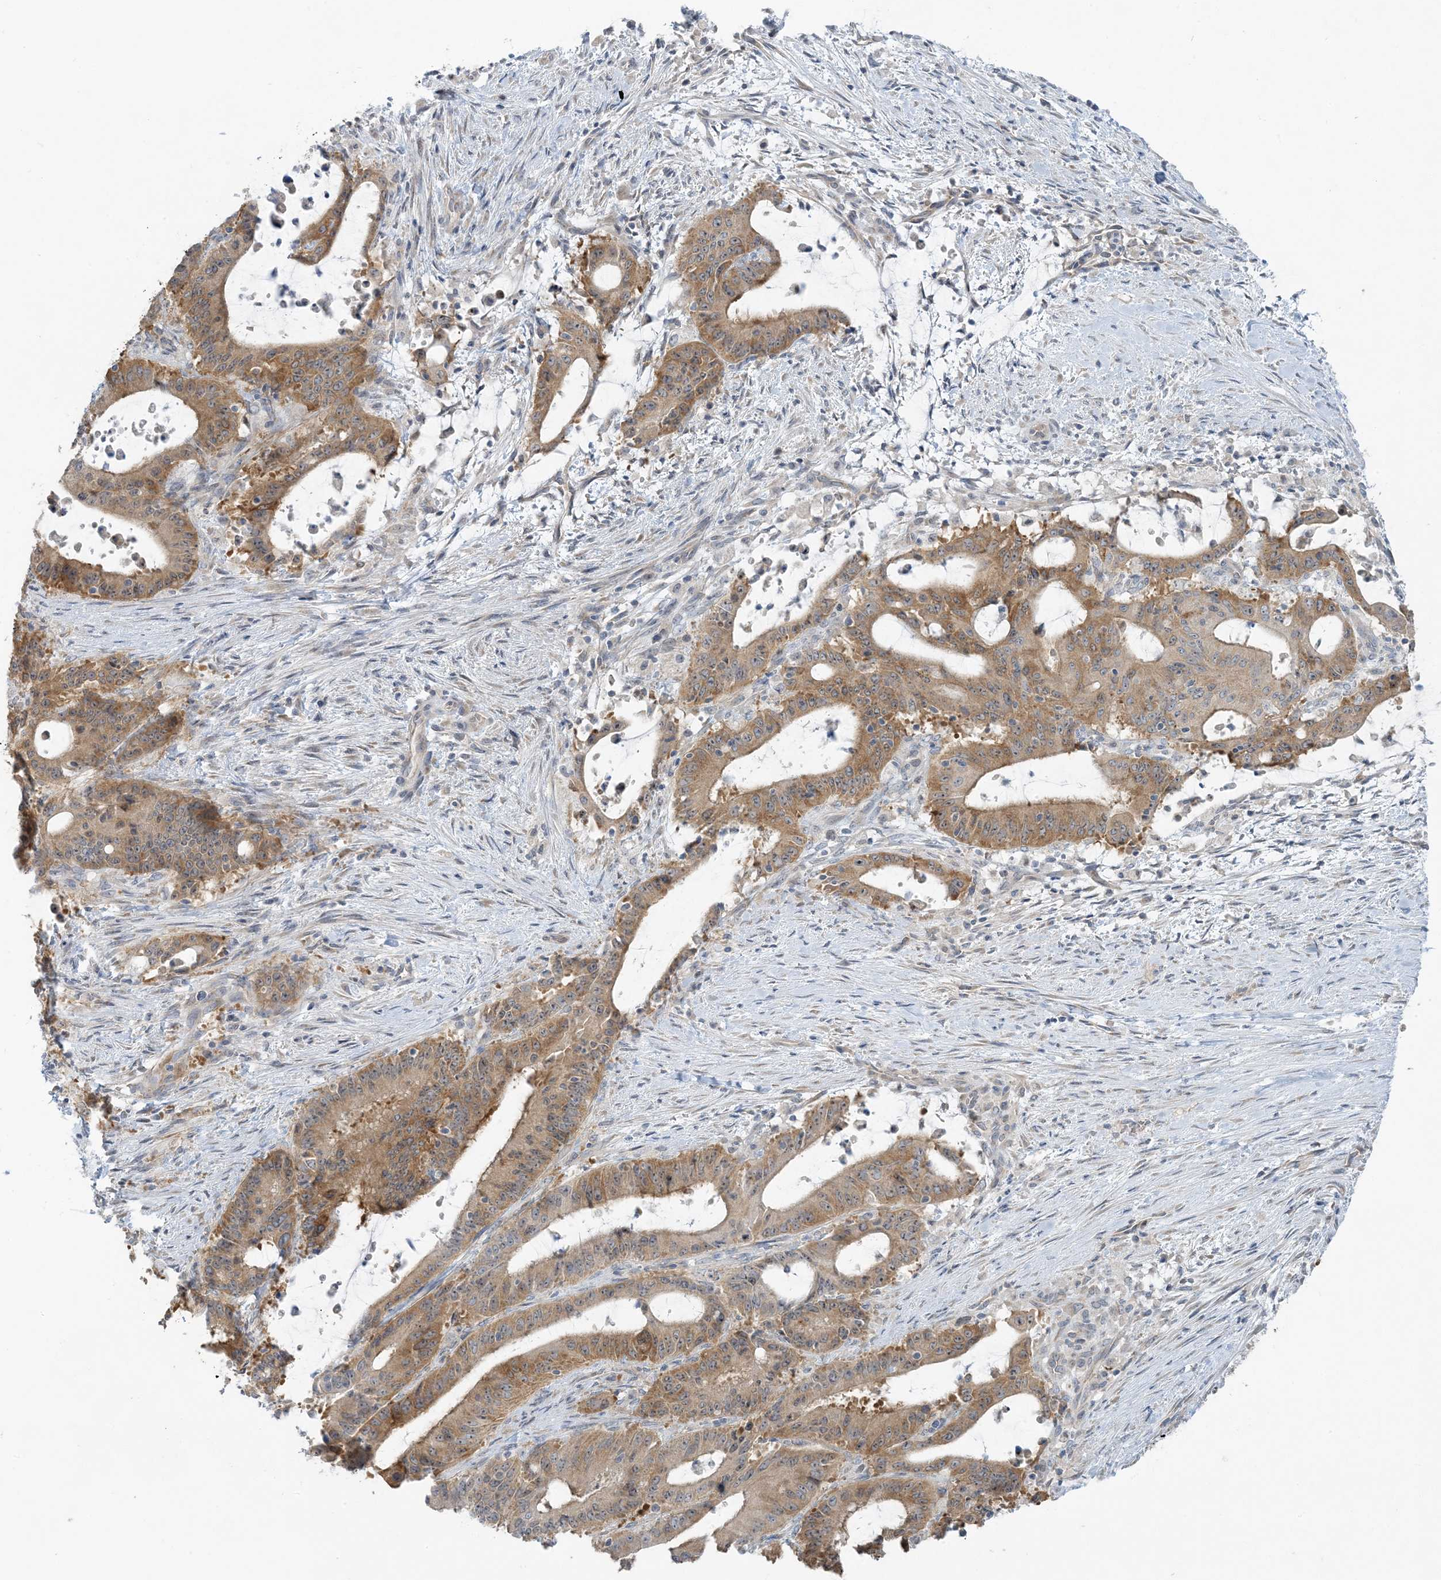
{"staining": {"intensity": "moderate", "quantity": ">75%", "location": "cytoplasmic/membranous"}, "tissue": "liver cancer", "cell_type": "Tumor cells", "image_type": "cancer", "snomed": [{"axis": "morphology", "description": "Normal tissue, NOS"}, {"axis": "morphology", "description": "Cholangiocarcinoma"}, {"axis": "topography", "description": "Liver"}, {"axis": "topography", "description": "Peripheral nerve tissue"}], "caption": "Human liver cholangiocarcinoma stained with a brown dye exhibits moderate cytoplasmic/membranous positive expression in about >75% of tumor cells.", "gene": "SCN3A", "patient": {"sex": "female", "age": 73}}